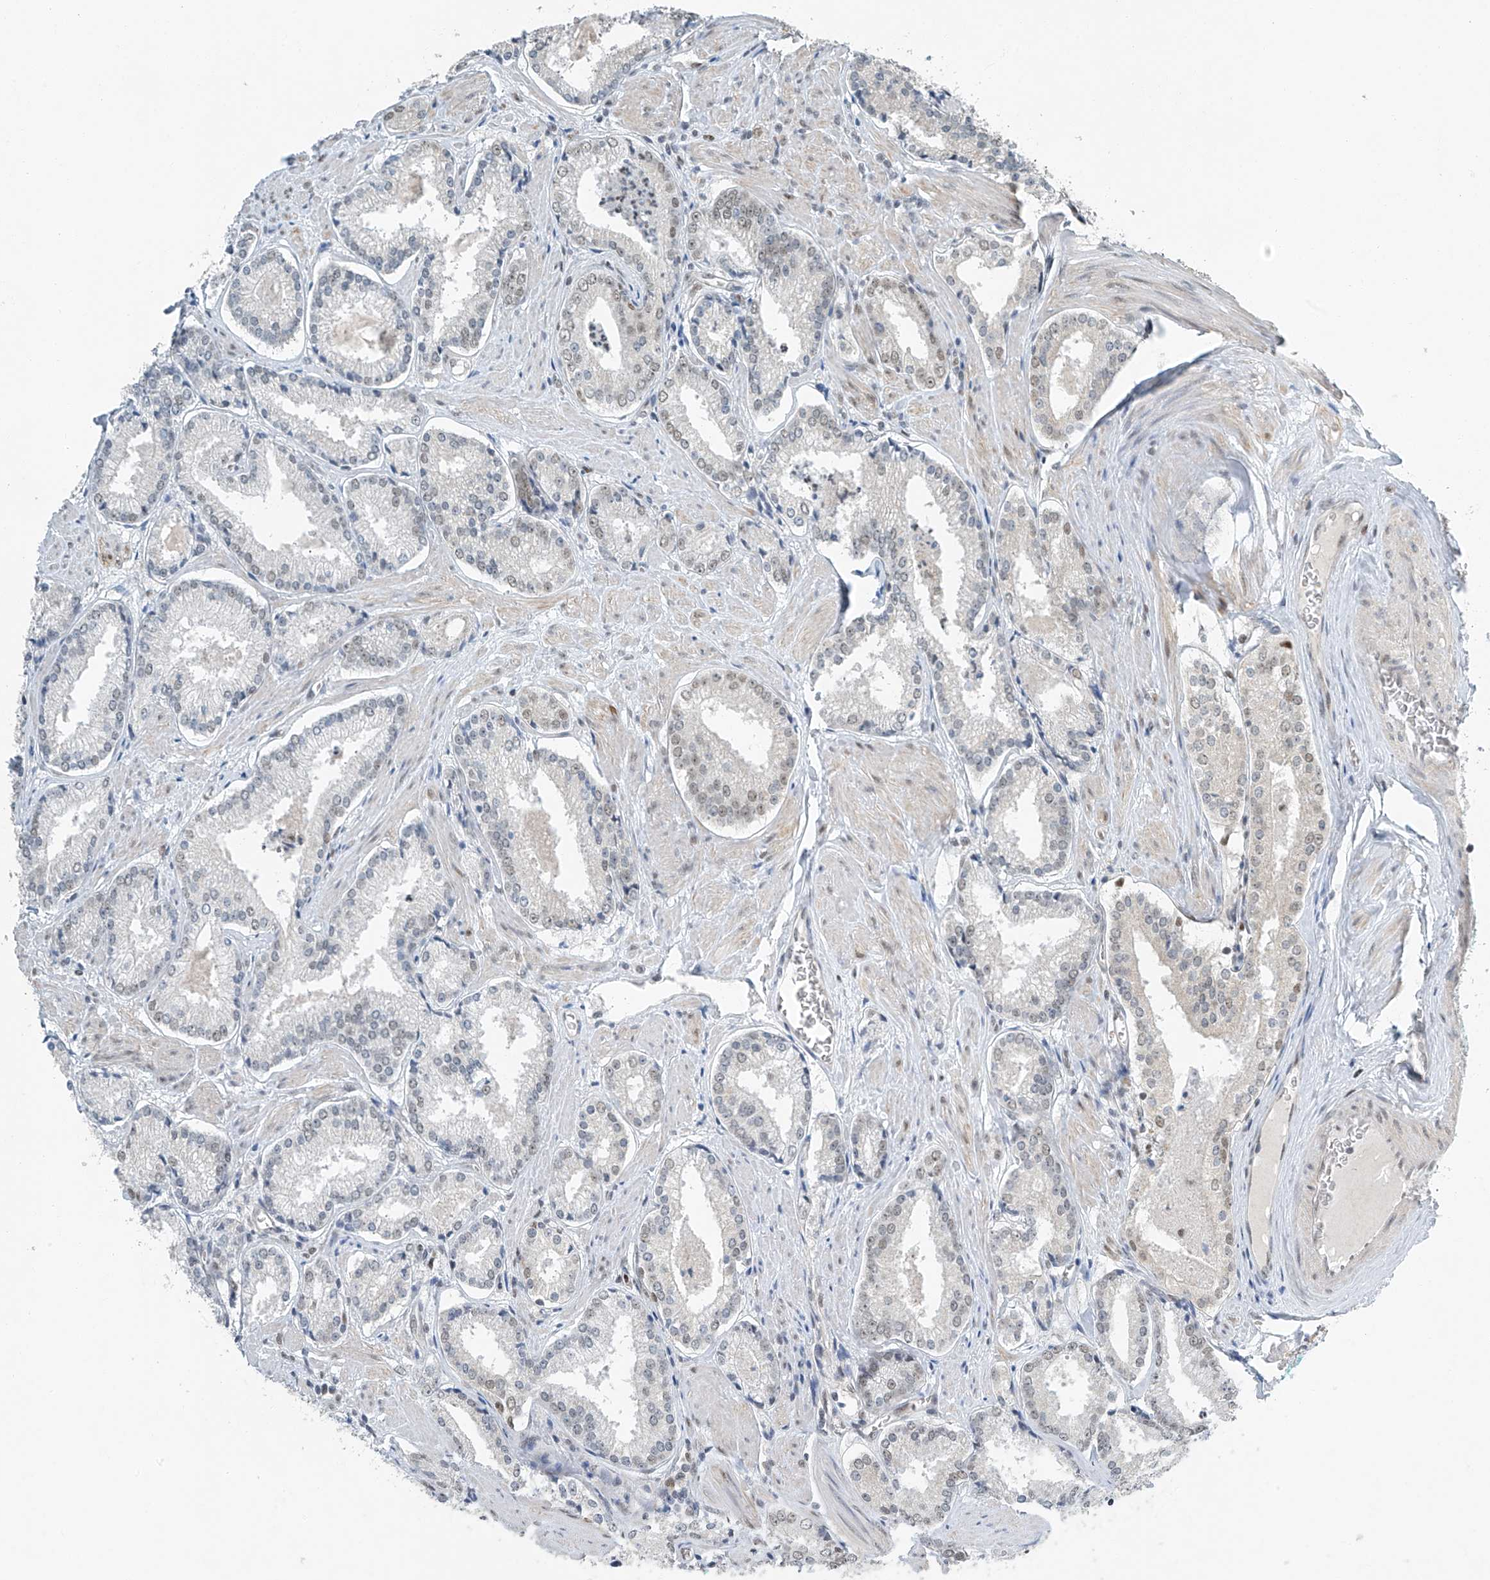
{"staining": {"intensity": "weak", "quantity": "<25%", "location": "nuclear"}, "tissue": "prostate cancer", "cell_type": "Tumor cells", "image_type": "cancer", "snomed": [{"axis": "morphology", "description": "Adenocarcinoma, Low grade"}, {"axis": "topography", "description": "Prostate"}], "caption": "There is no significant positivity in tumor cells of prostate cancer (low-grade adenocarcinoma).", "gene": "TAF8", "patient": {"sex": "male", "age": 54}}